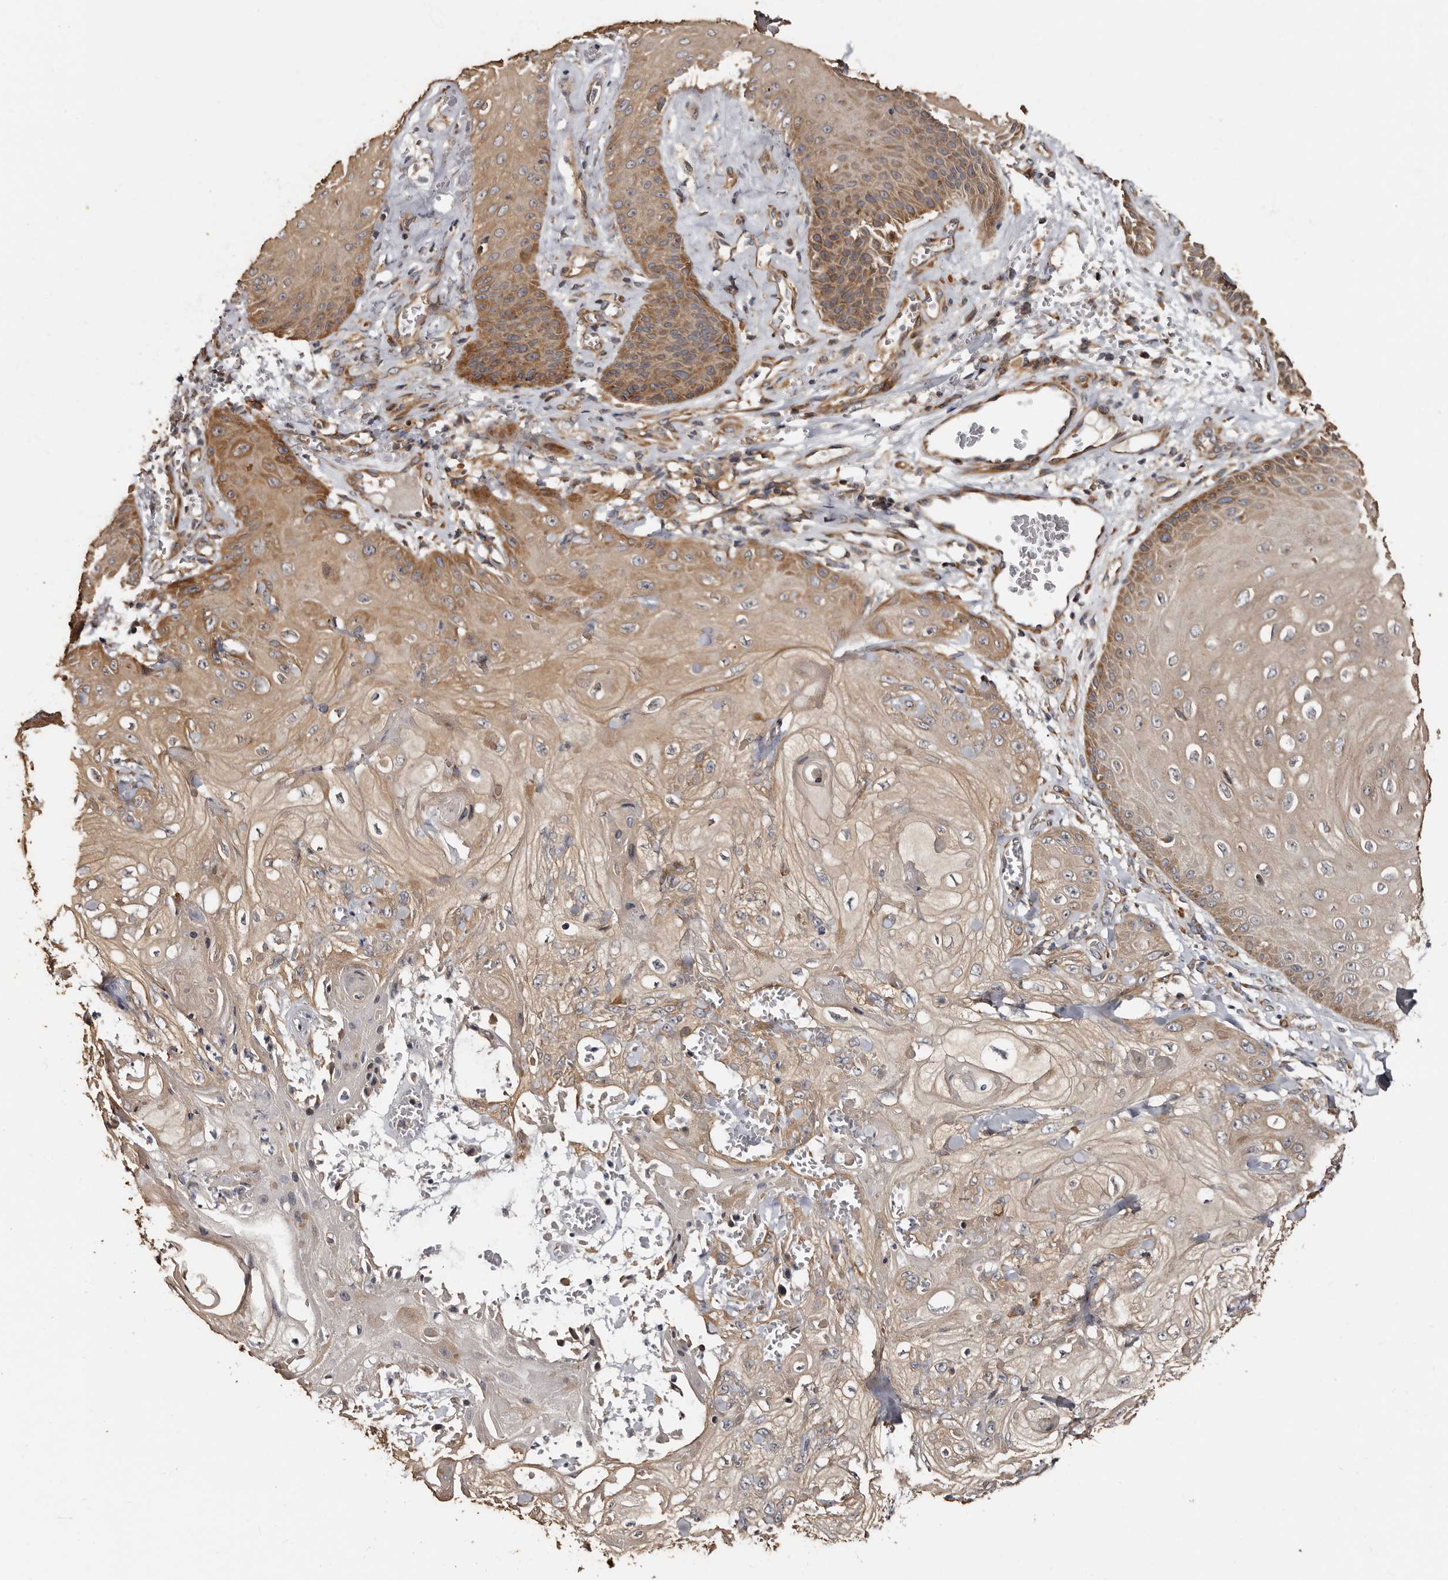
{"staining": {"intensity": "moderate", "quantity": "25%-75%", "location": "cytoplasmic/membranous"}, "tissue": "skin cancer", "cell_type": "Tumor cells", "image_type": "cancer", "snomed": [{"axis": "morphology", "description": "Squamous cell carcinoma, NOS"}, {"axis": "topography", "description": "Skin"}], "caption": "The photomicrograph reveals staining of skin squamous cell carcinoma, revealing moderate cytoplasmic/membranous protein positivity (brown color) within tumor cells.", "gene": "TBC1D22B", "patient": {"sex": "male", "age": 74}}